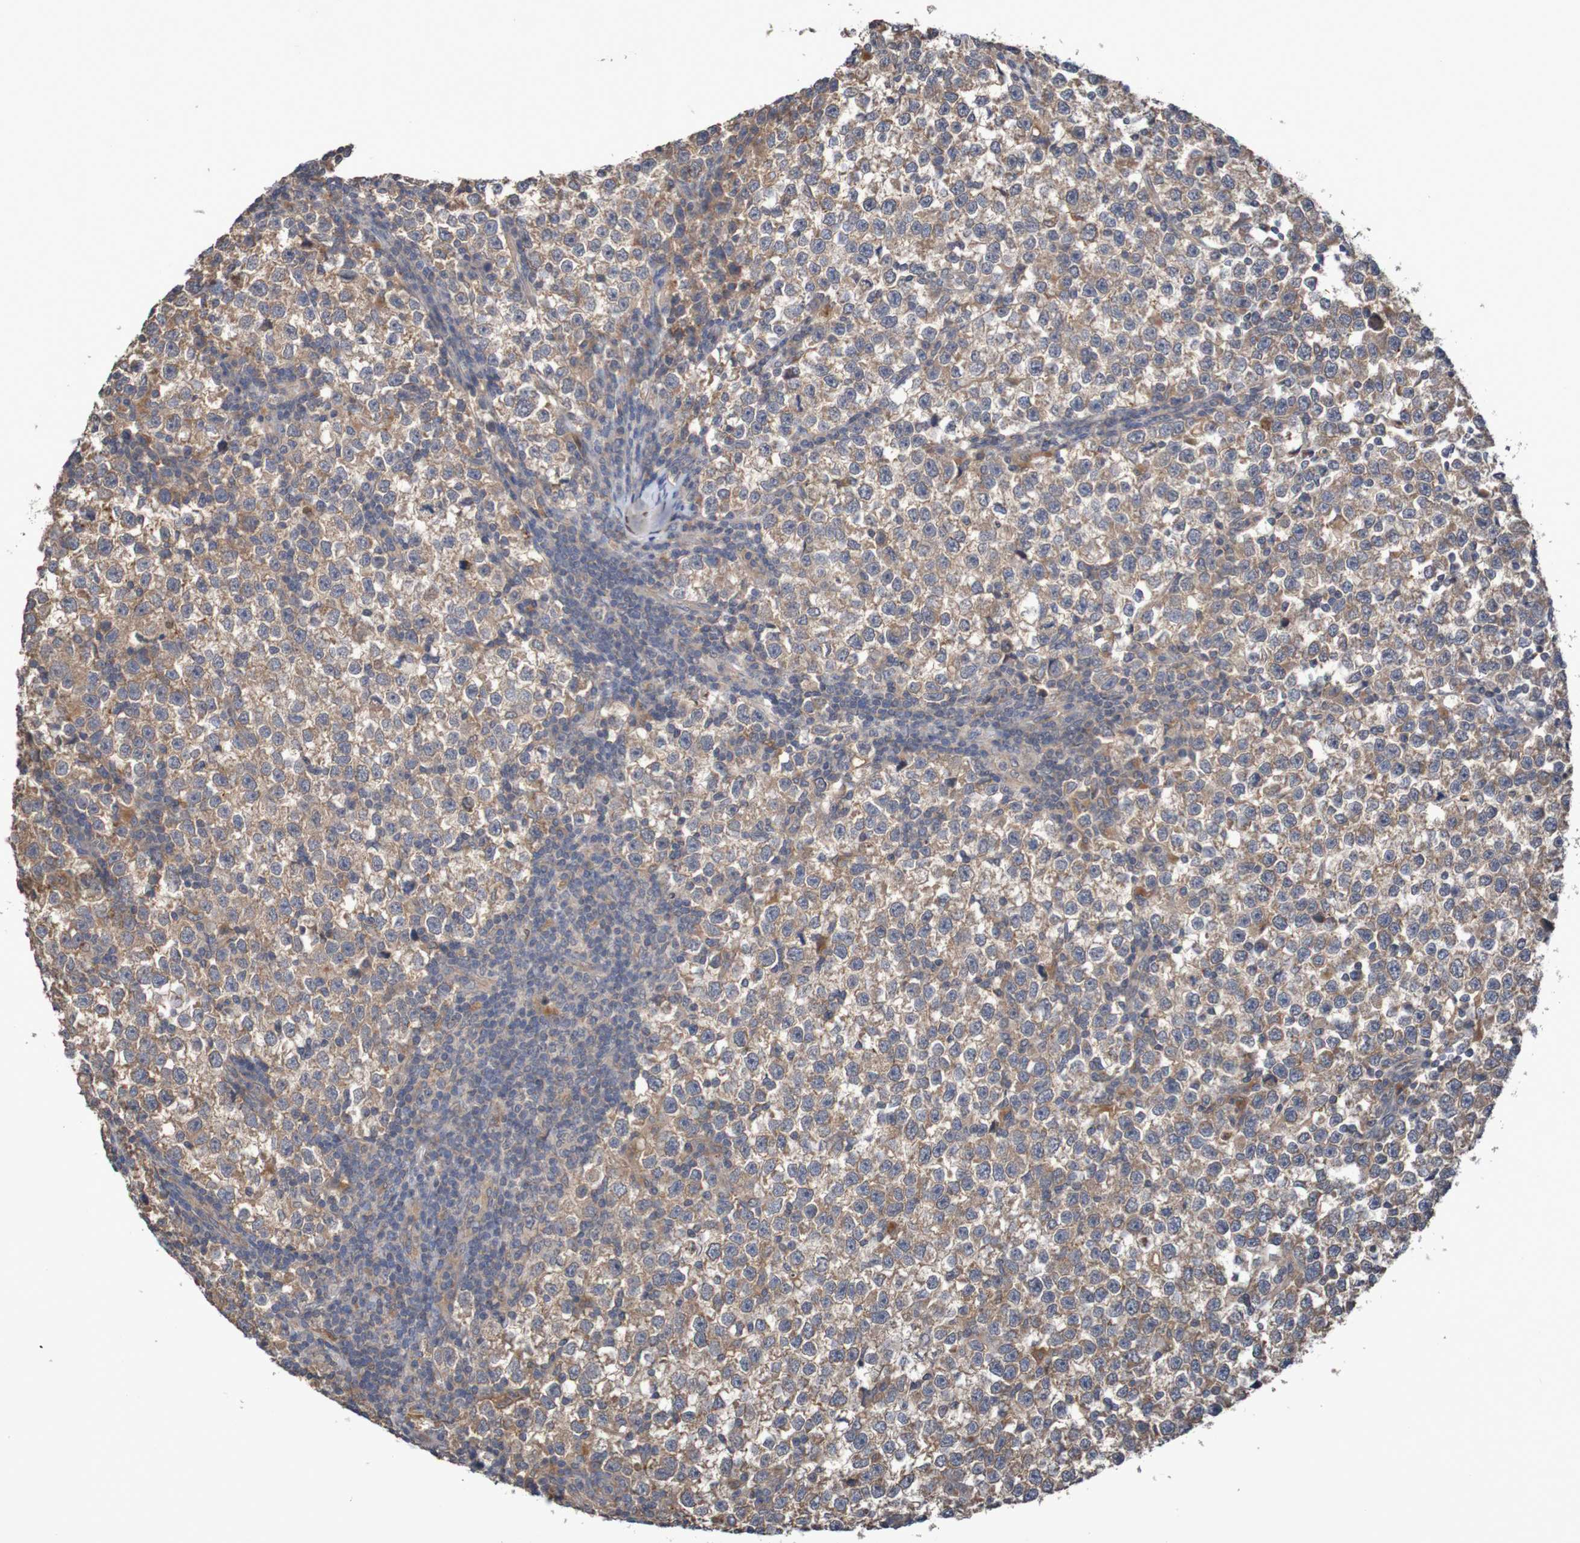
{"staining": {"intensity": "weak", "quantity": ">75%", "location": "cytoplasmic/membranous"}, "tissue": "testis cancer", "cell_type": "Tumor cells", "image_type": "cancer", "snomed": [{"axis": "morphology", "description": "Seminoma, NOS"}, {"axis": "topography", "description": "Testis"}], "caption": "IHC of testis cancer (seminoma) exhibits low levels of weak cytoplasmic/membranous positivity in about >75% of tumor cells.", "gene": "PHYH", "patient": {"sex": "male", "age": 43}}